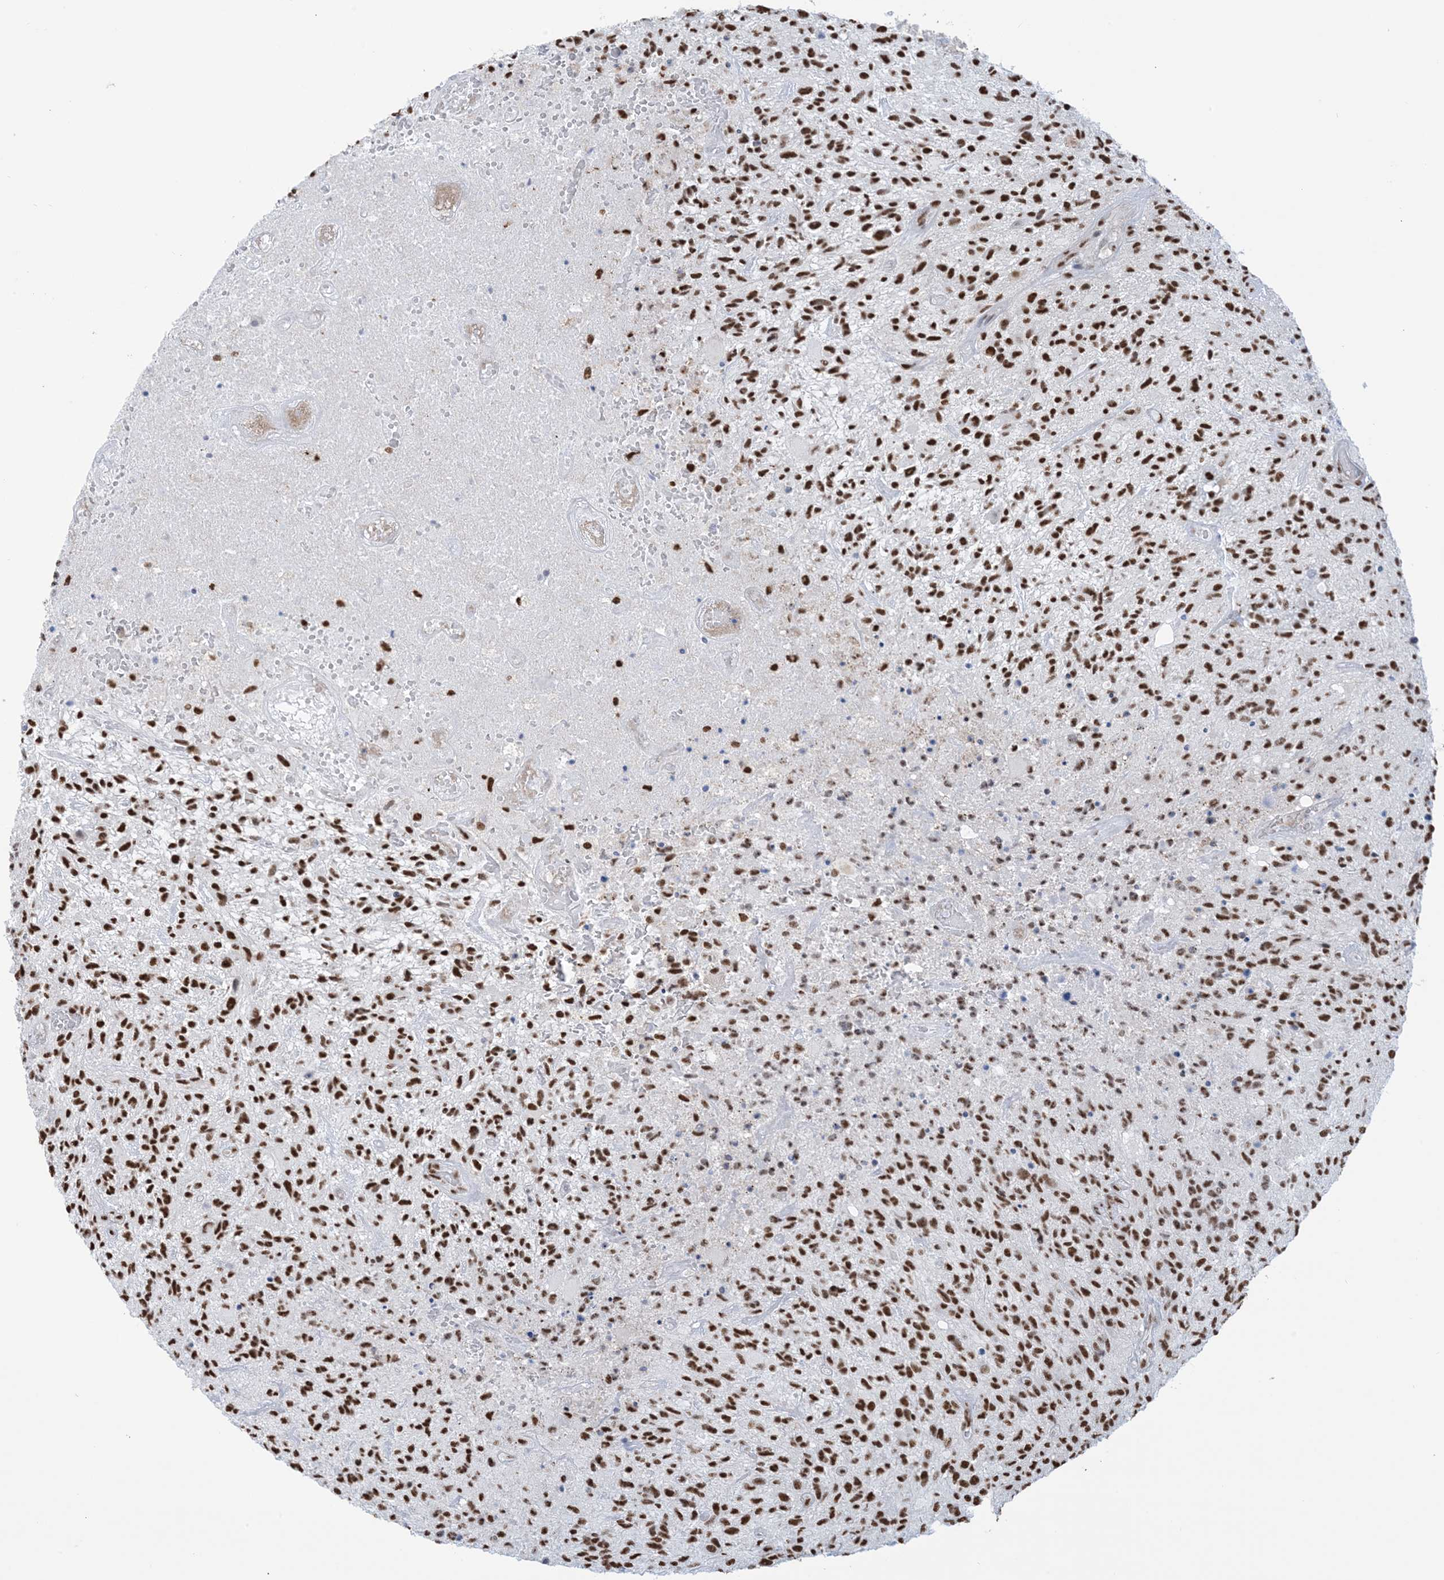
{"staining": {"intensity": "strong", "quantity": ">75%", "location": "nuclear"}, "tissue": "glioma", "cell_type": "Tumor cells", "image_type": "cancer", "snomed": [{"axis": "morphology", "description": "Glioma, malignant, High grade"}, {"axis": "topography", "description": "Brain"}], "caption": "Protein staining of malignant glioma (high-grade) tissue reveals strong nuclear positivity in about >75% of tumor cells.", "gene": "ZNF792", "patient": {"sex": "male", "age": 47}}